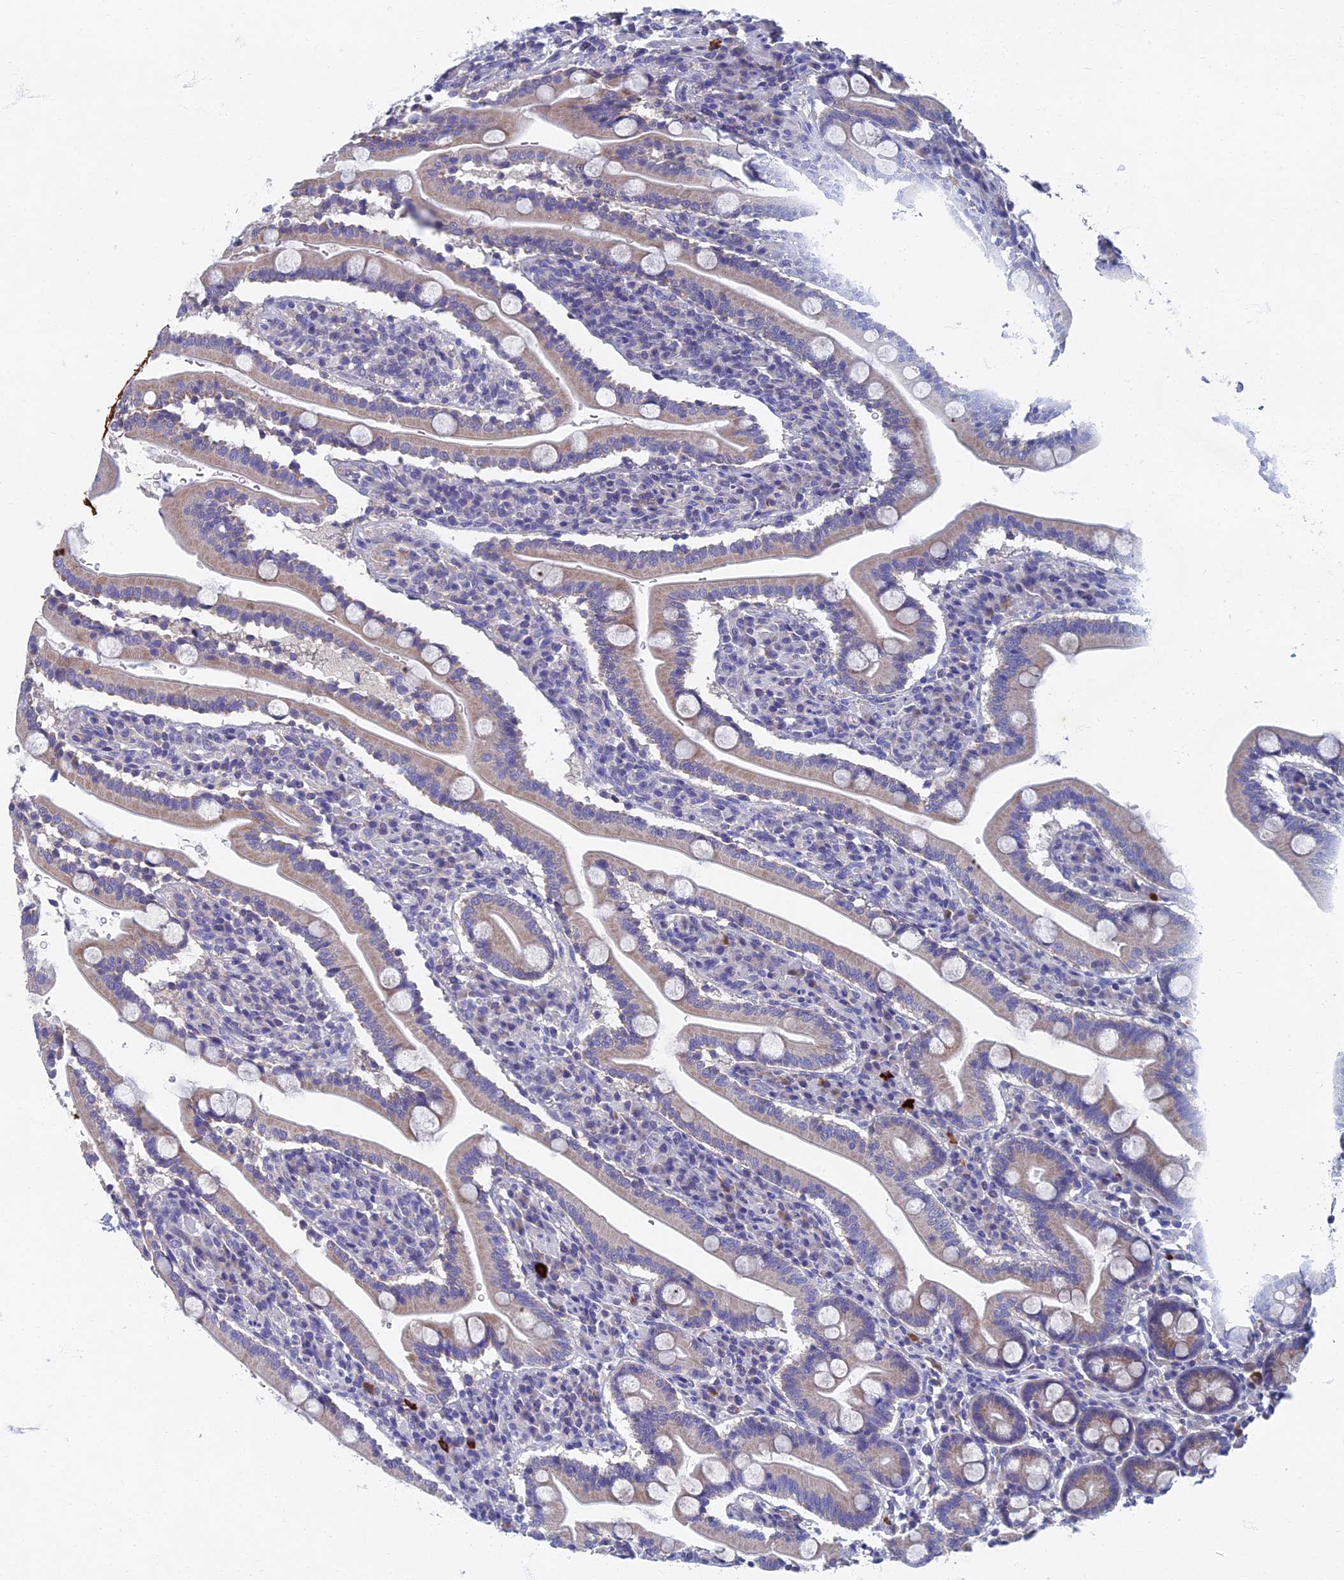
{"staining": {"intensity": "moderate", "quantity": "25%-75%", "location": "cytoplasmic/membranous"}, "tissue": "duodenum", "cell_type": "Glandular cells", "image_type": "normal", "snomed": [{"axis": "morphology", "description": "Normal tissue, NOS"}, {"axis": "topography", "description": "Duodenum"}], "caption": "A high-resolution micrograph shows IHC staining of normal duodenum, which exhibits moderate cytoplasmic/membranous expression in about 25%-75% of glandular cells.", "gene": "SPIN4", "patient": {"sex": "male", "age": 35}}